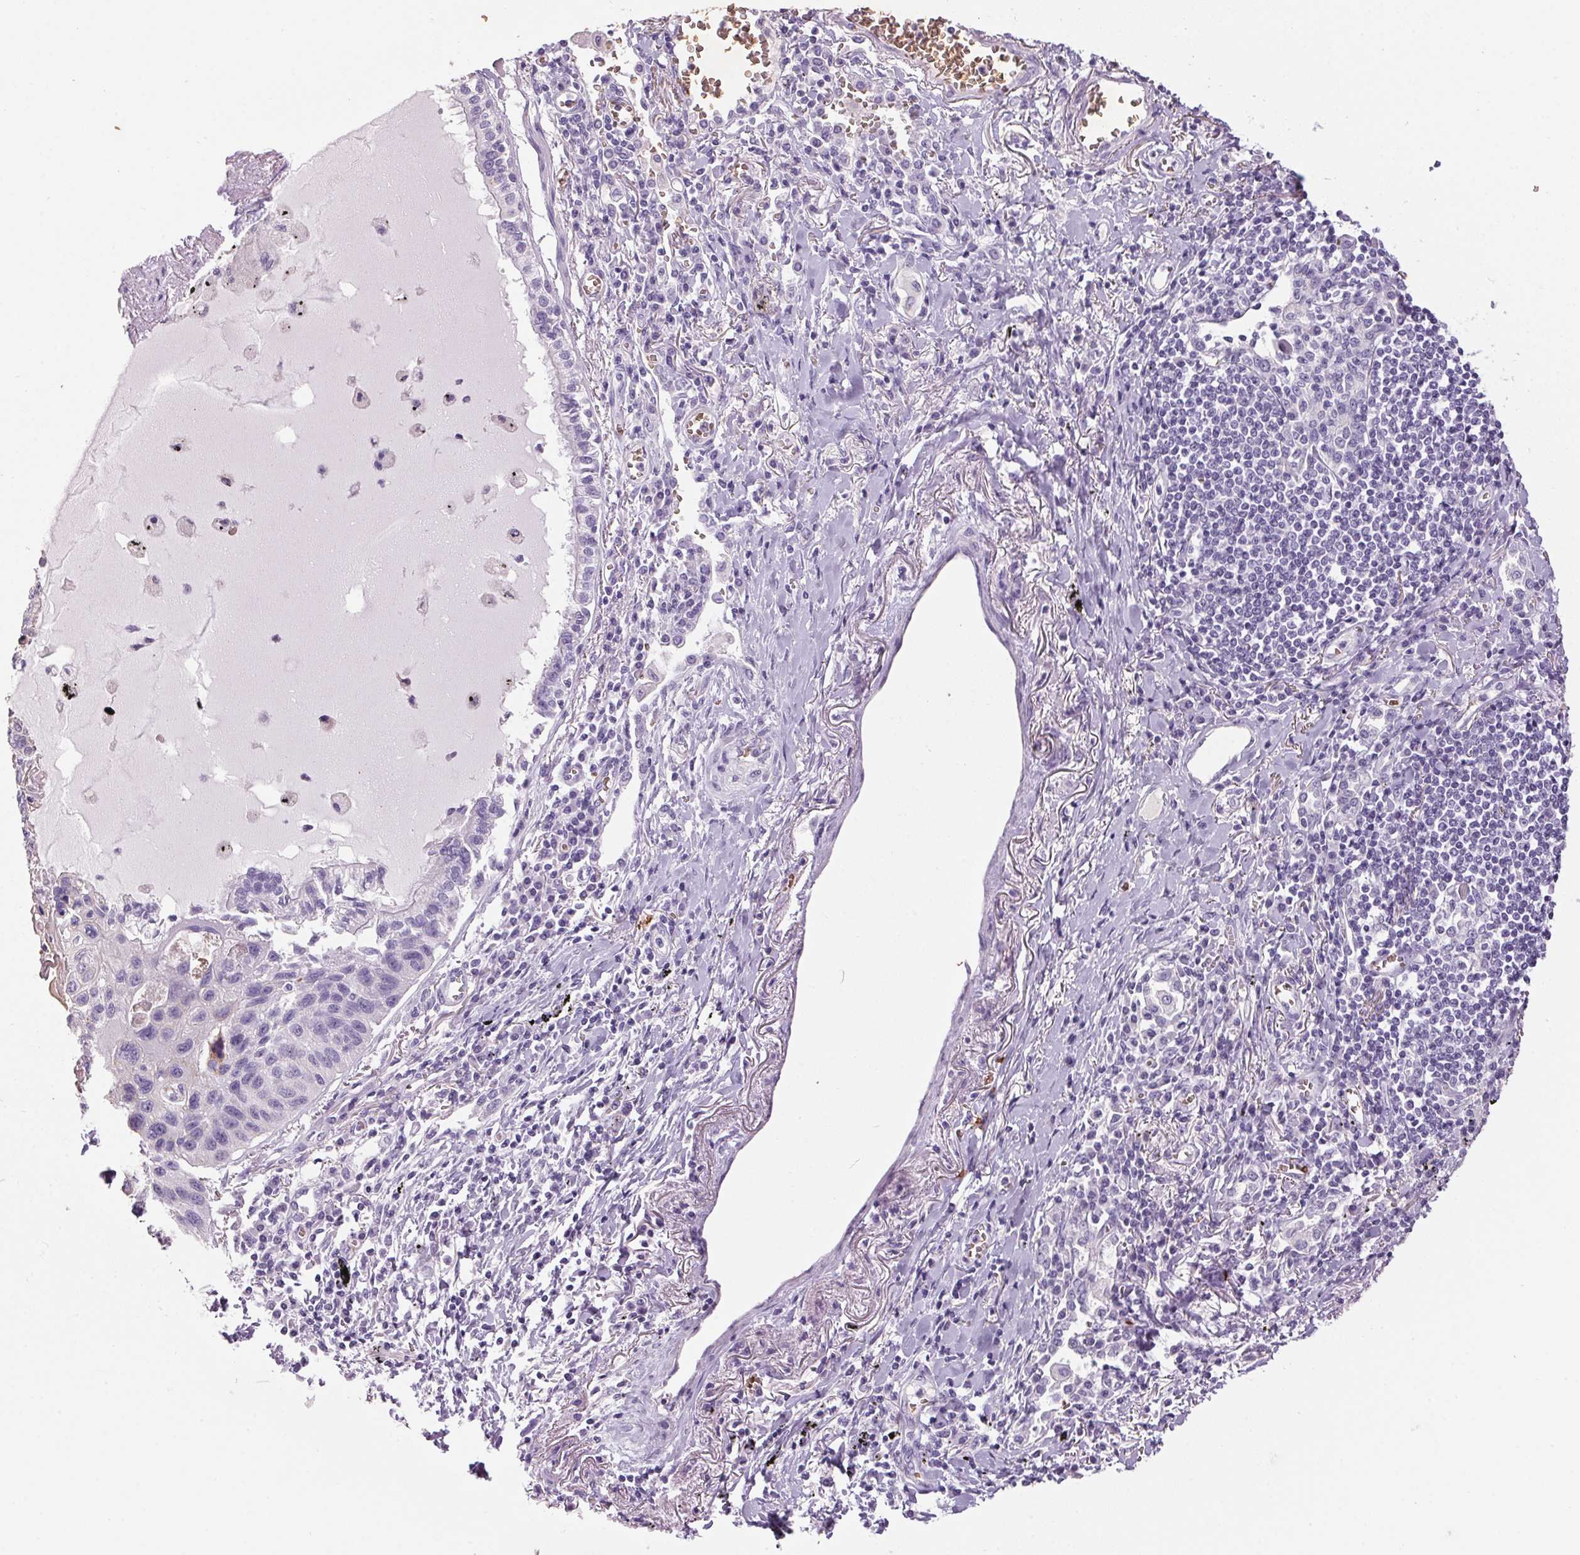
{"staining": {"intensity": "negative", "quantity": "none", "location": "none"}, "tissue": "lung cancer", "cell_type": "Tumor cells", "image_type": "cancer", "snomed": [{"axis": "morphology", "description": "Squamous cell carcinoma, NOS"}, {"axis": "topography", "description": "Lung"}], "caption": "High power microscopy histopathology image of an immunohistochemistry (IHC) photomicrograph of squamous cell carcinoma (lung), revealing no significant positivity in tumor cells.", "gene": "HBQ1", "patient": {"sex": "male", "age": 78}}